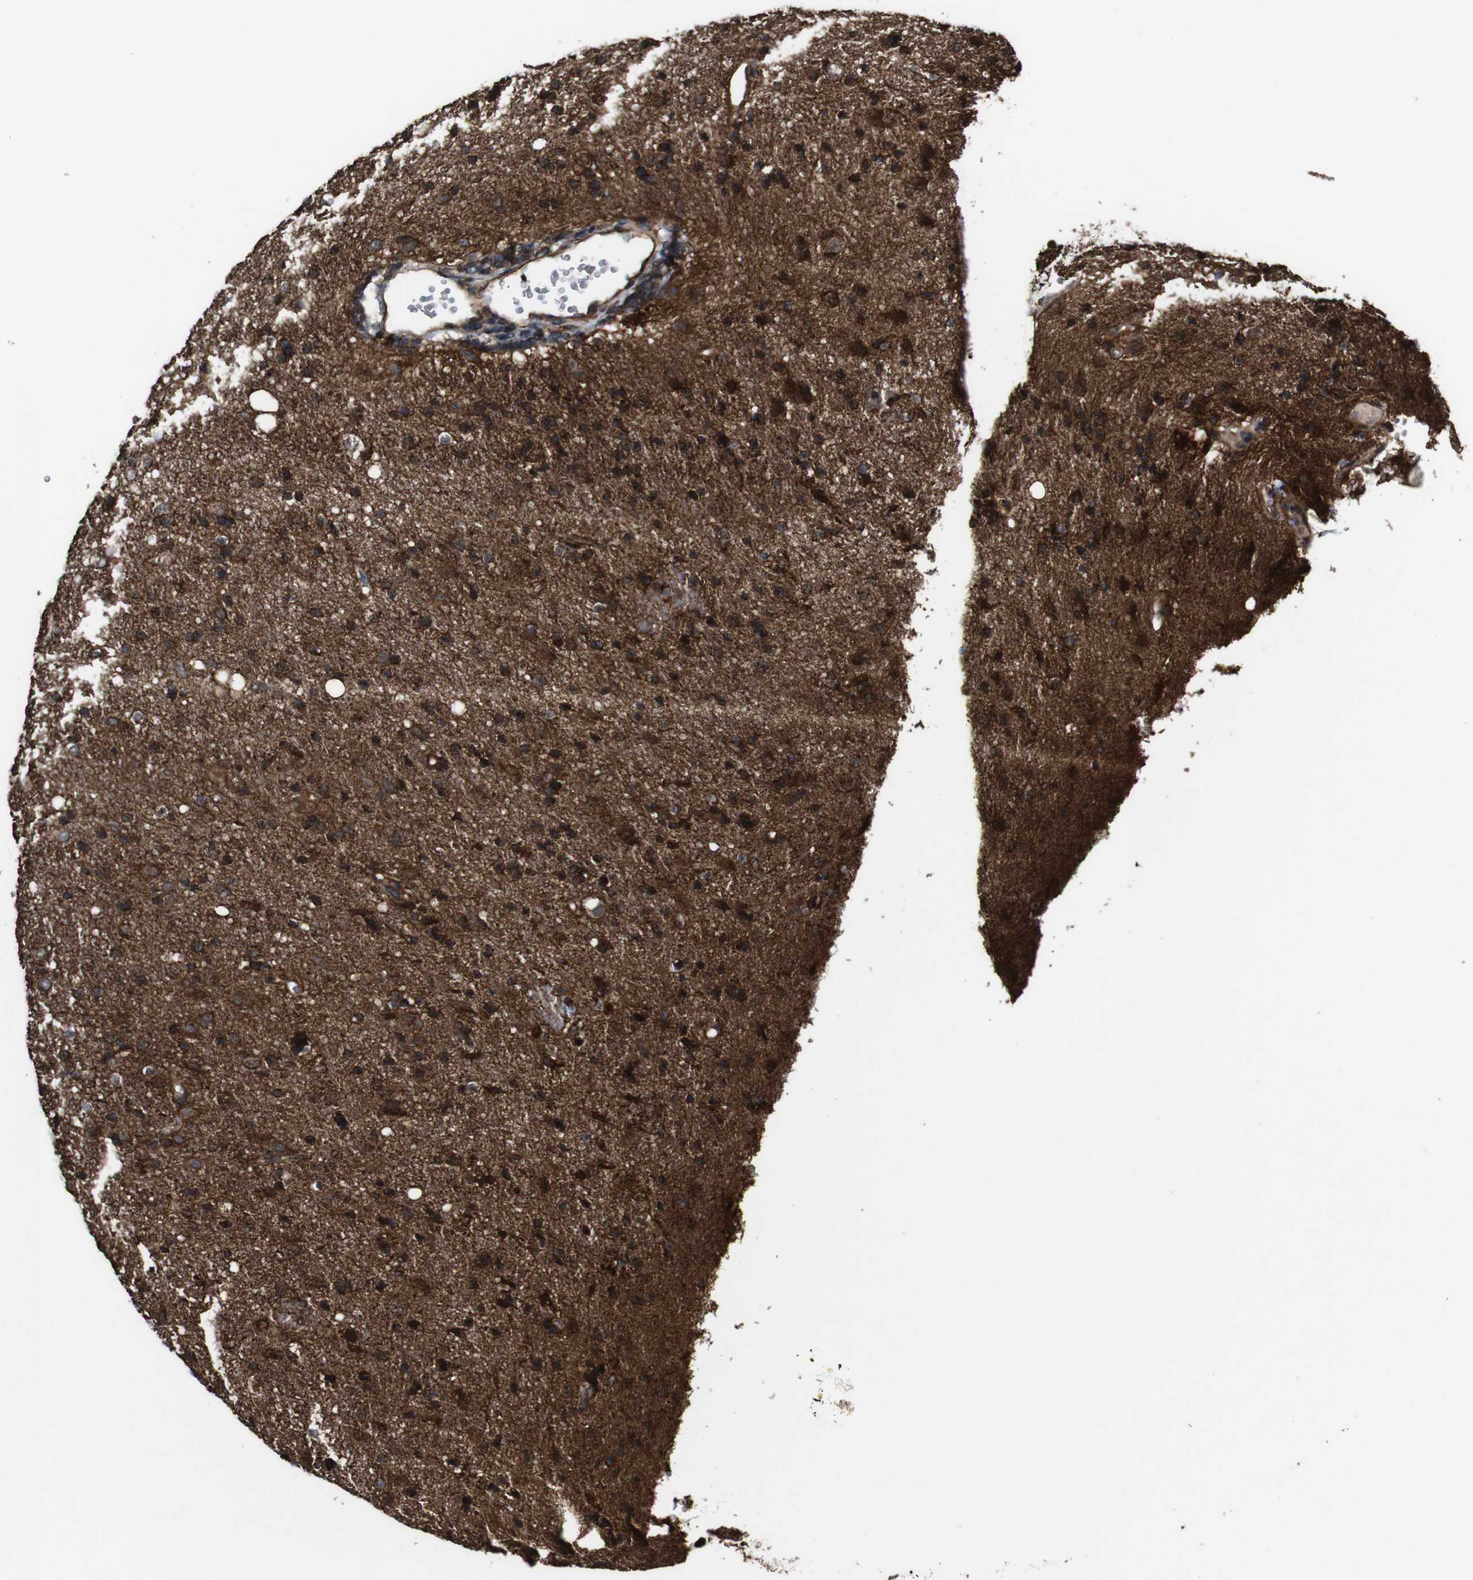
{"staining": {"intensity": "strong", "quantity": ">75%", "location": "cytoplasmic/membranous"}, "tissue": "glioma", "cell_type": "Tumor cells", "image_type": "cancer", "snomed": [{"axis": "morphology", "description": "Glioma, malignant, Low grade"}, {"axis": "topography", "description": "Brain"}], "caption": "This histopathology image displays glioma stained with immunohistochemistry (IHC) to label a protein in brown. The cytoplasmic/membranous of tumor cells show strong positivity for the protein. Nuclei are counter-stained blue.", "gene": "BTN3A3", "patient": {"sex": "male", "age": 77}}